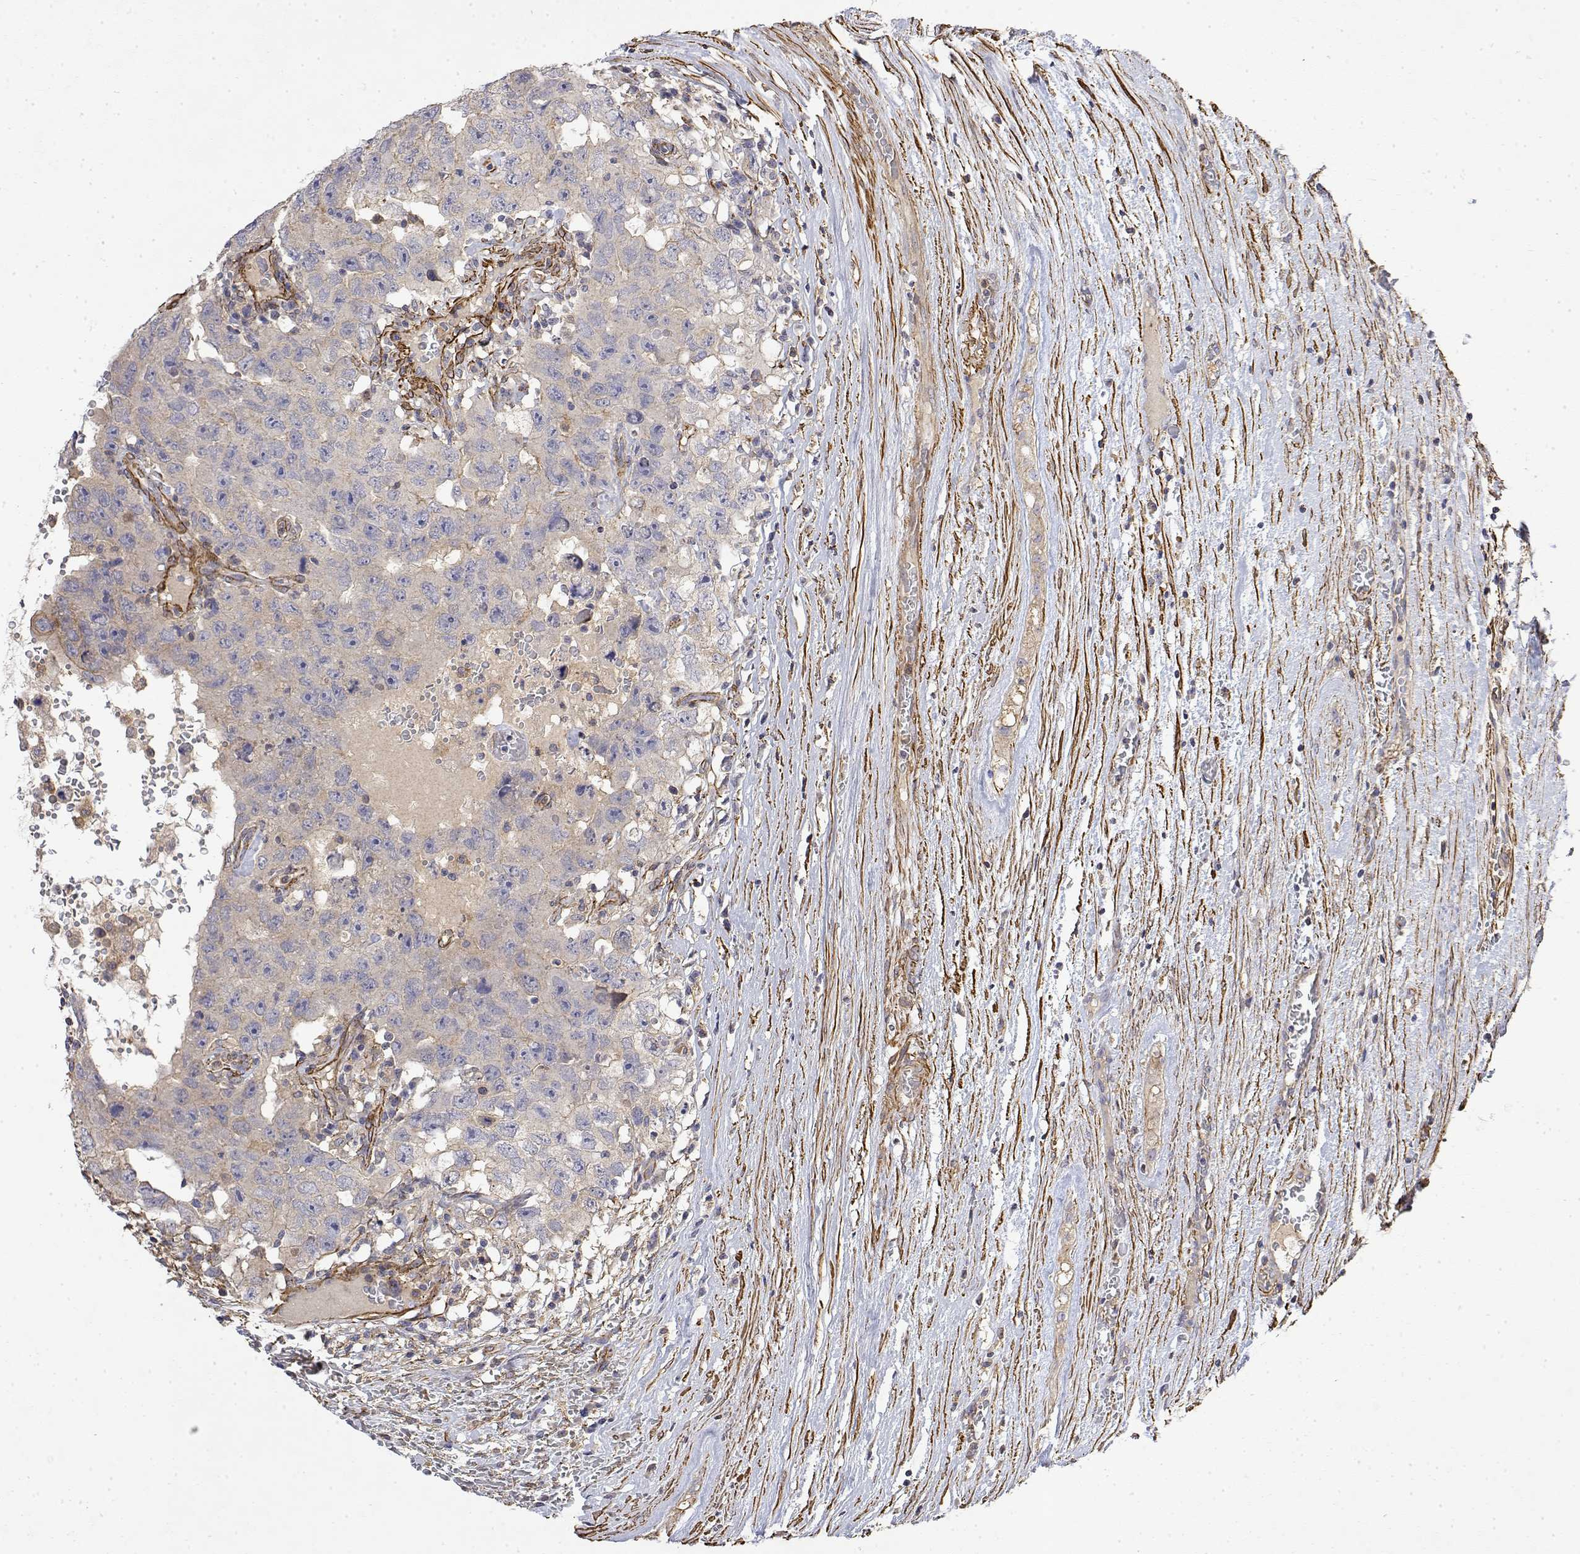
{"staining": {"intensity": "moderate", "quantity": "<25%", "location": "cytoplasmic/membranous"}, "tissue": "testis cancer", "cell_type": "Tumor cells", "image_type": "cancer", "snomed": [{"axis": "morphology", "description": "Carcinoma, Embryonal, NOS"}, {"axis": "topography", "description": "Testis"}], "caption": "This is a histology image of IHC staining of embryonal carcinoma (testis), which shows moderate expression in the cytoplasmic/membranous of tumor cells.", "gene": "SOWAHD", "patient": {"sex": "male", "age": 26}}